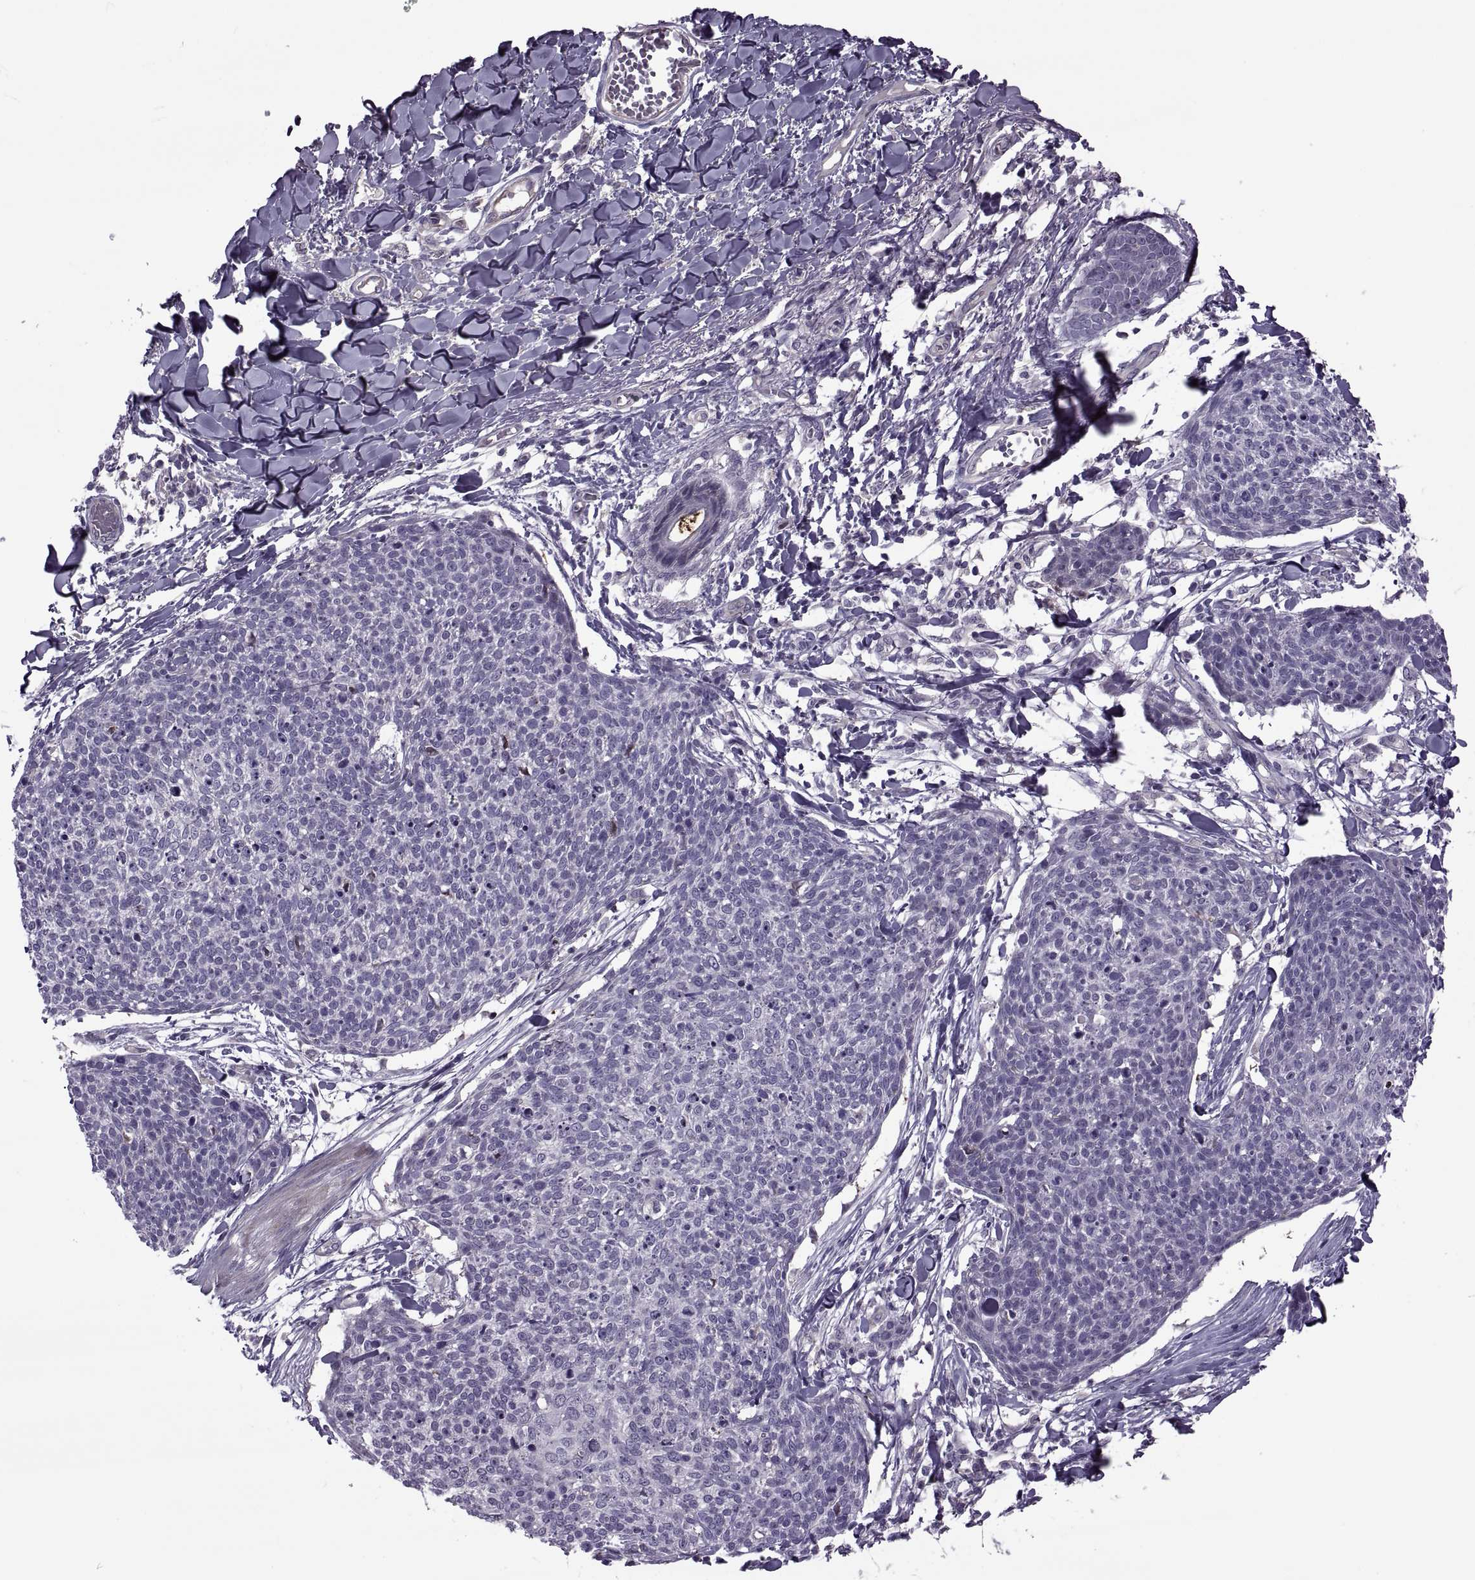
{"staining": {"intensity": "negative", "quantity": "none", "location": "none"}, "tissue": "skin cancer", "cell_type": "Tumor cells", "image_type": "cancer", "snomed": [{"axis": "morphology", "description": "Squamous cell carcinoma, NOS"}, {"axis": "topography", "description": "Skin"}, {"axis": "topography", "description": "Vulva"}], "caption": "A high-resolution histopathology image shows IHC staining of skin cancer (squamous cell carcinoma), which shows no significant staining in tumor cells.", "gene": "ODF3", "patient": {"sex": "female", "age": 75}}